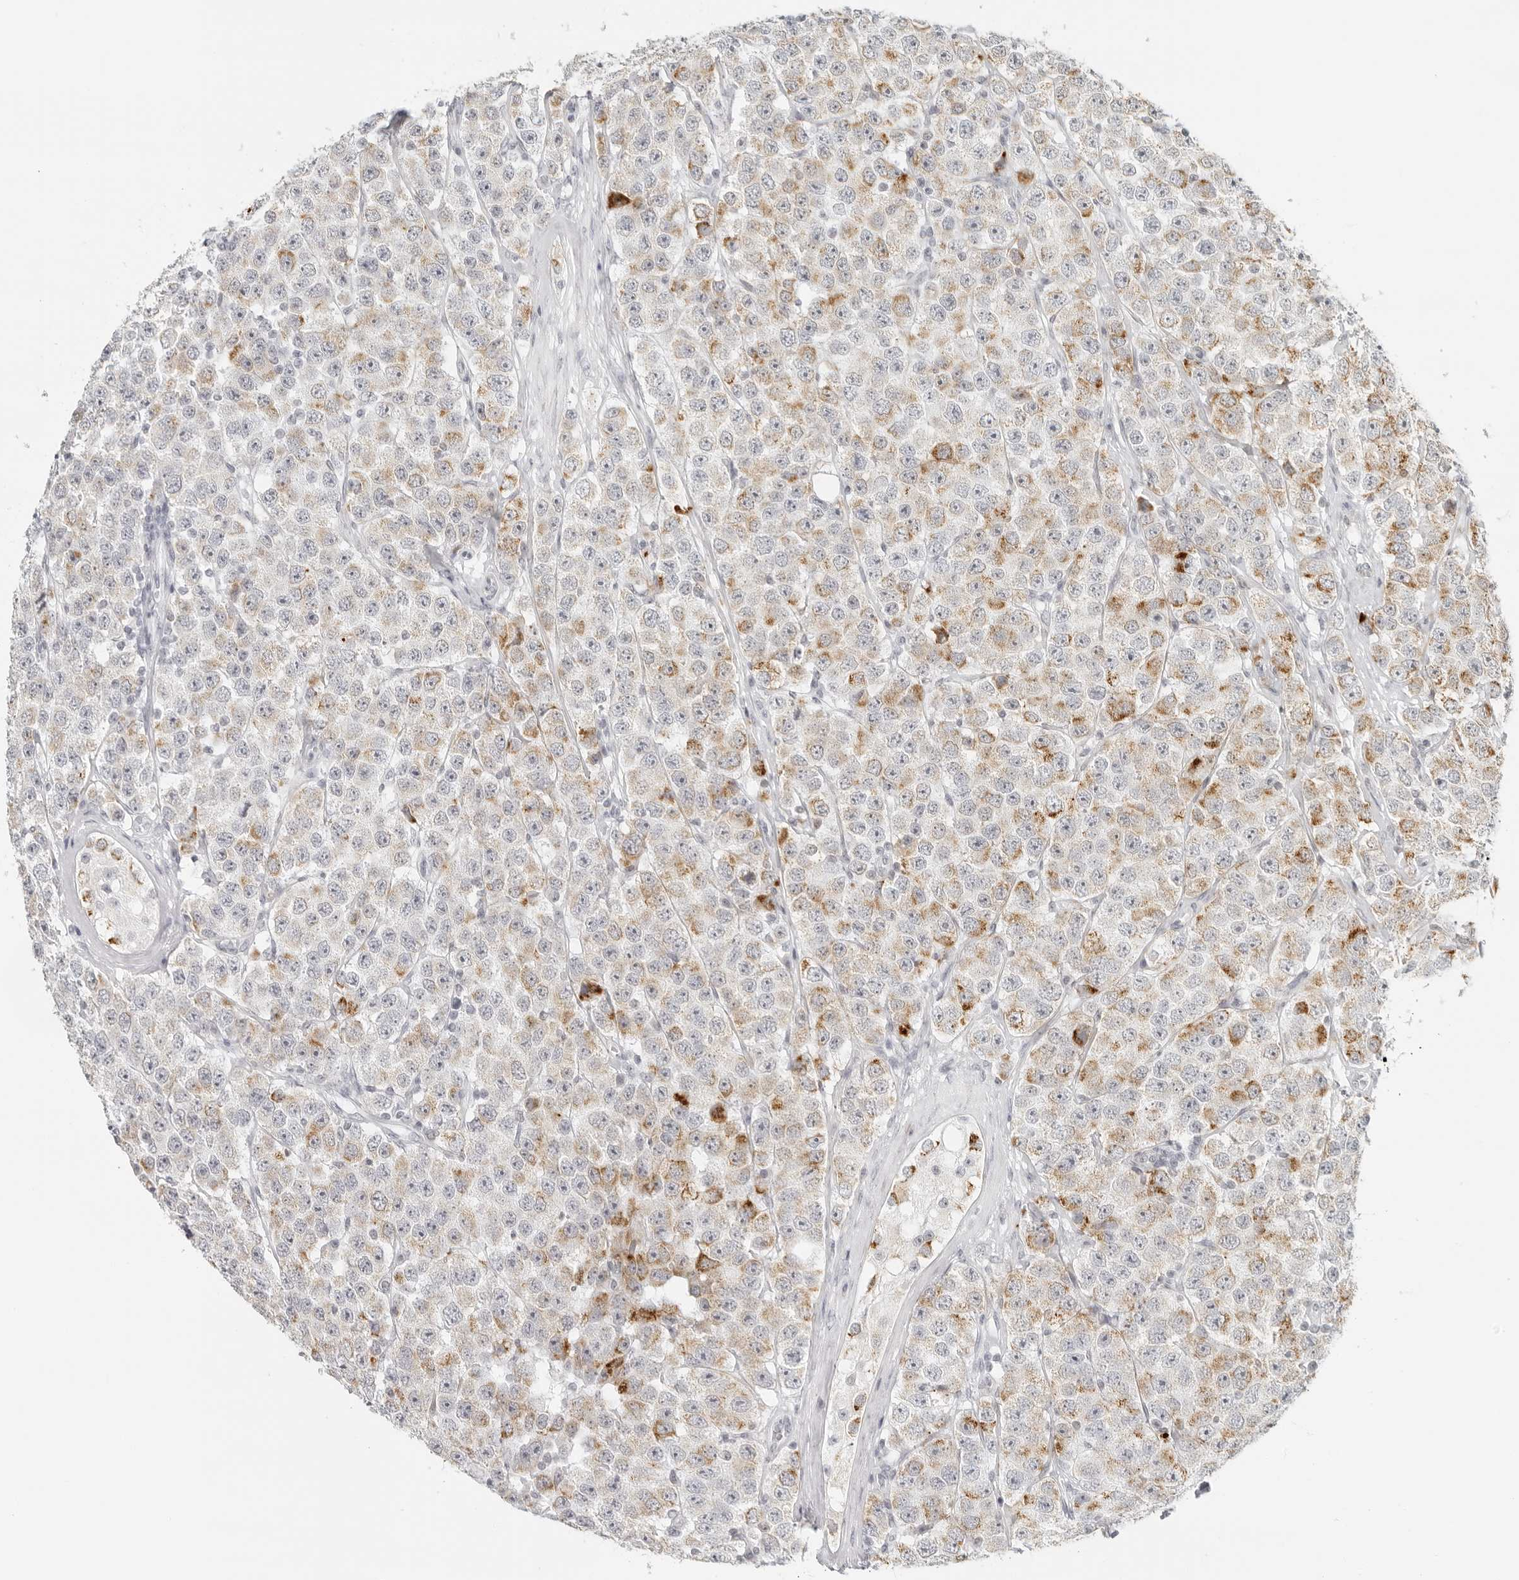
{"staining": {"intensity": "moderate", "quantity": "<25%", "location": "cytoplasmic/membranous"}, "tissue": "testis cancer", "cell_type": "Tumor cells", "image_type": "cancer", "snomed": [{"axis": "morphology", "description": "Seminoma, NOS"}, {"axis": "topography", "description": "Testis"}], "caption": "IHC histopathology image of neoplastic tissue: human testis seminoma stained using immunohistochemistry reveals low levels of moderate protein expression localized specifically in the cytoplasmic/membranous of tumor cells, appearing as a cytoplasmic/membranous brown color.", "gene": "RPS6KC1", "patient": {"sex": "male", "age": 28}}